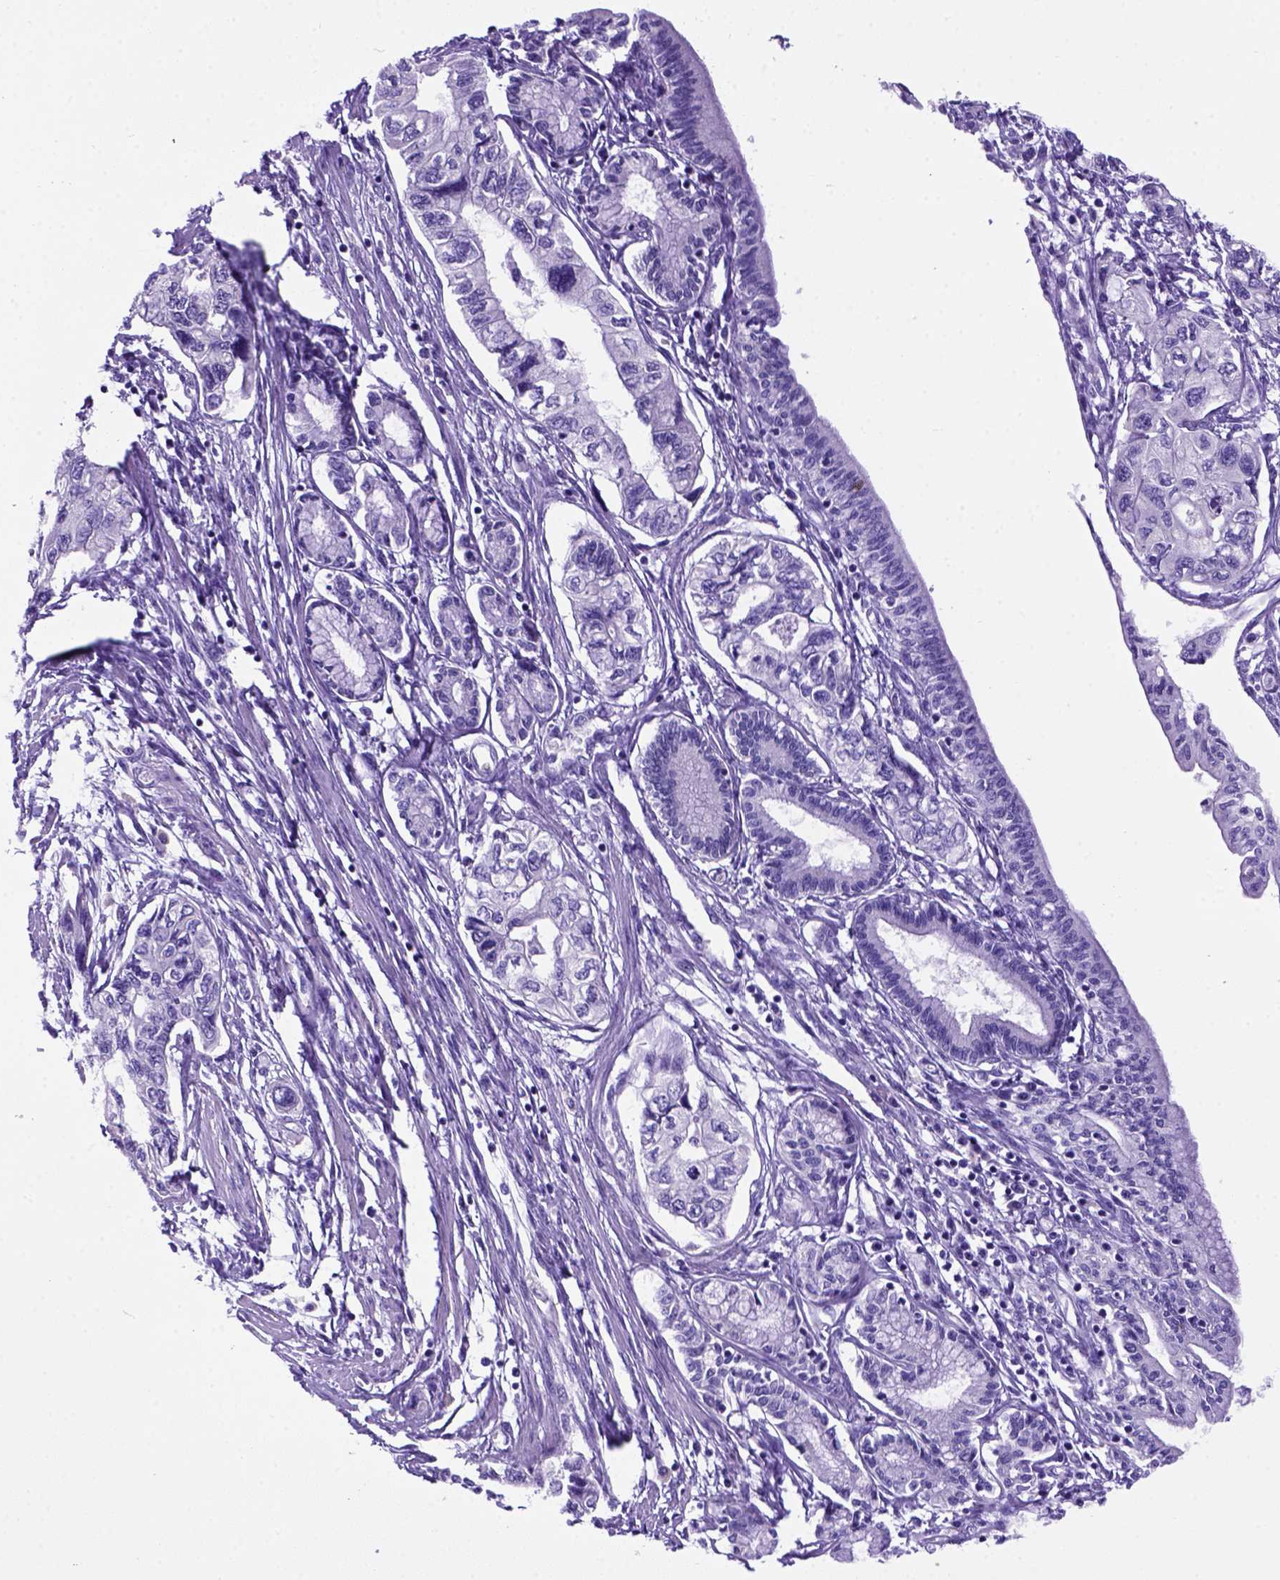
{"staining": {"intensity": "negative", "quantity": "none", "location": "none"}, "tissue": "pancreatic cancer", "cell_type": "Tumor cells", "image_type": "cancer", "snomed": [{"axis": "morphology", "description": "Adenocarcinoma, NOS"}, {"axis": "topography", "description": "Pancreas"}], "caption": "High magnification brightfield microscopy of pancreatic adenocarcinoma stained with DAB (3,3'-diaminobenzidine) (brown) and counterstained with hematoxylin (blue): tumor cells show no significant staining.", "gene": "FOXI1", "patient": {"sex": "female", "age": 76}}